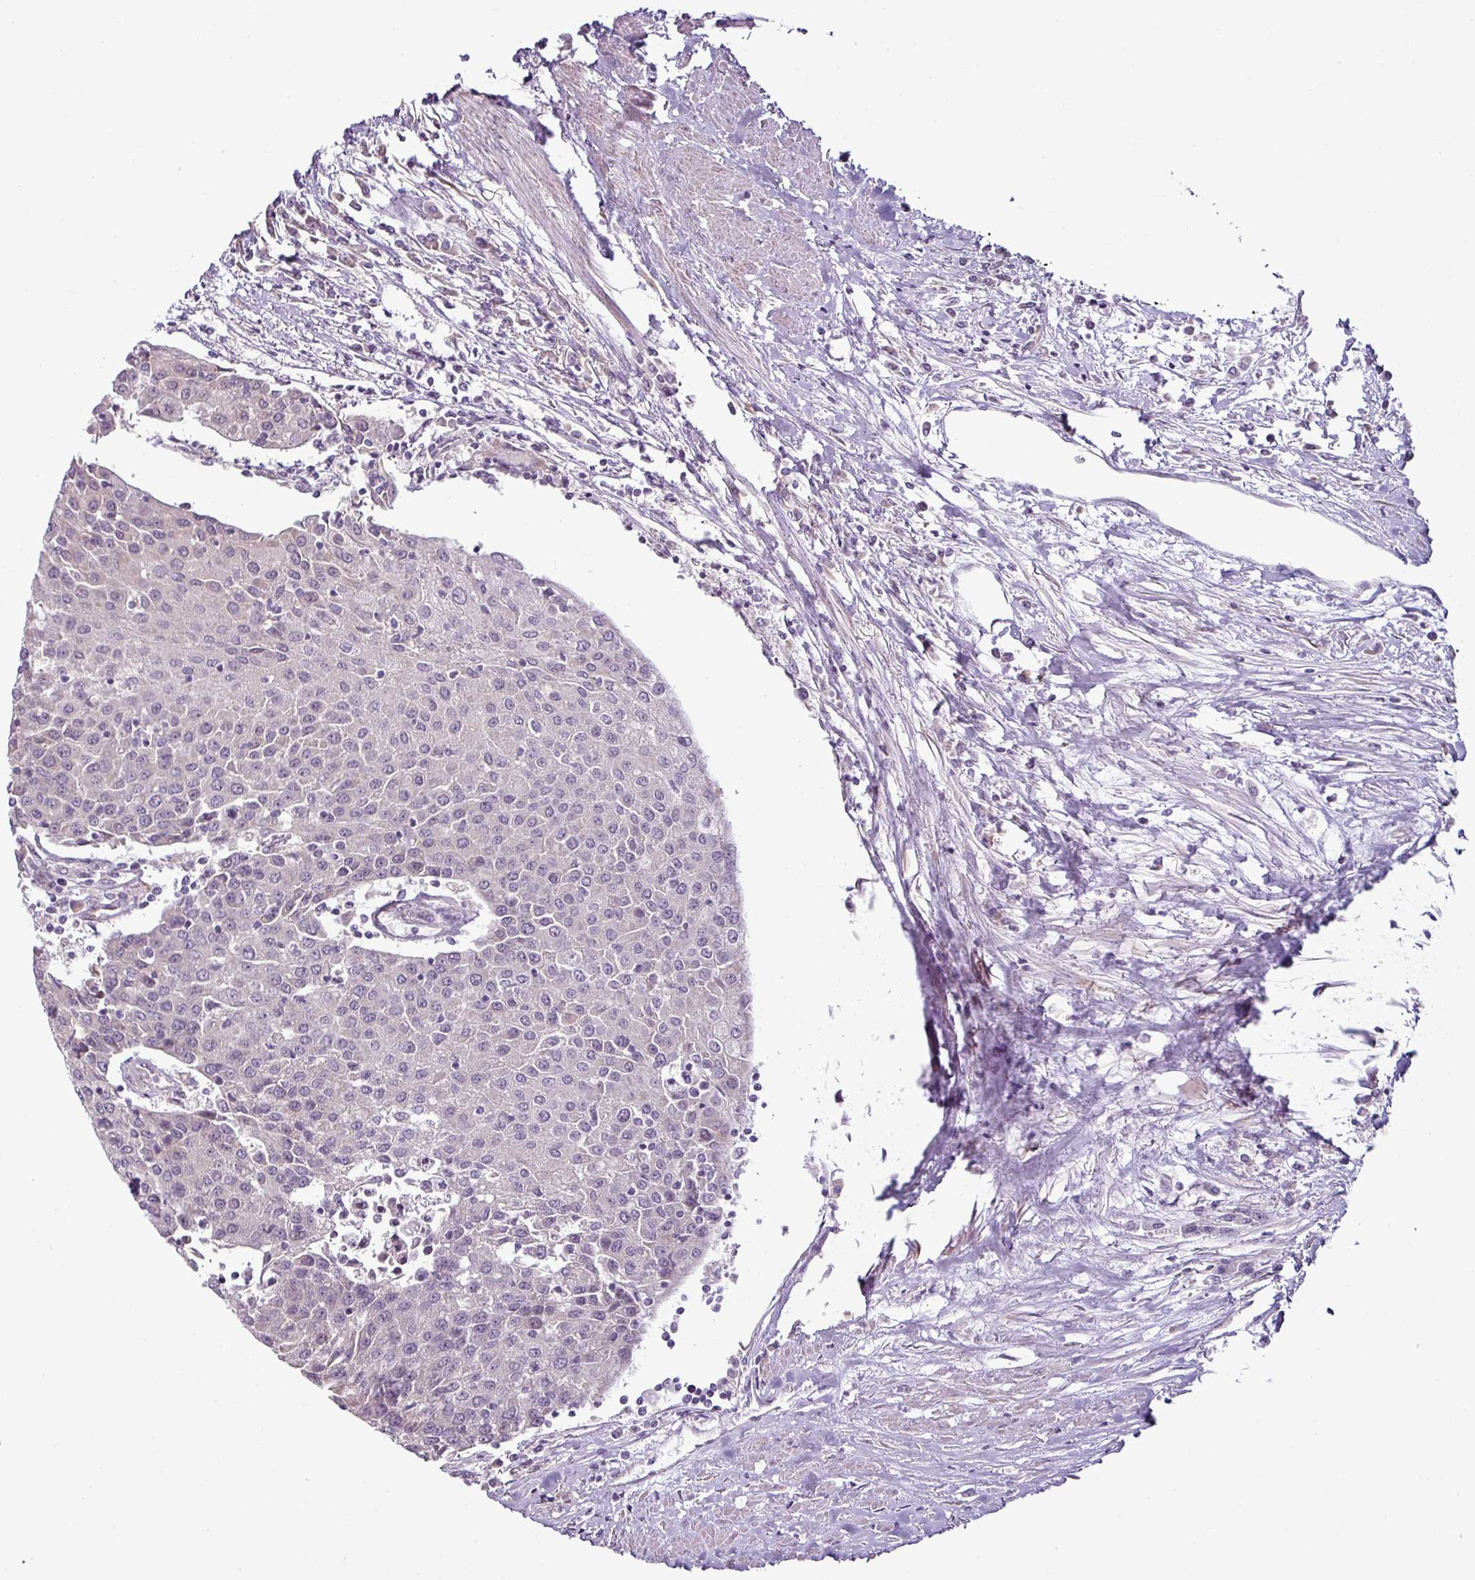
{"staining": {"intensity": "negative", "quantity": "none", "location": "none"}, "tissue": "urothelial cancer", "cell_type": "Tumor cells", "image_type": "cancer", "snomed": [{"axis": "morphology", "description": "Urothelial carcinoma, High grade"}, {"axis": "topography", "description": "Urinary bladder"}], "caption": "Tumor cells show no significant staining in urothelial cancer. (IHC, brightfield microscopy, high magnification).", "gene": "OR52D1", "patient": {"sex": "female", "age": 85}}